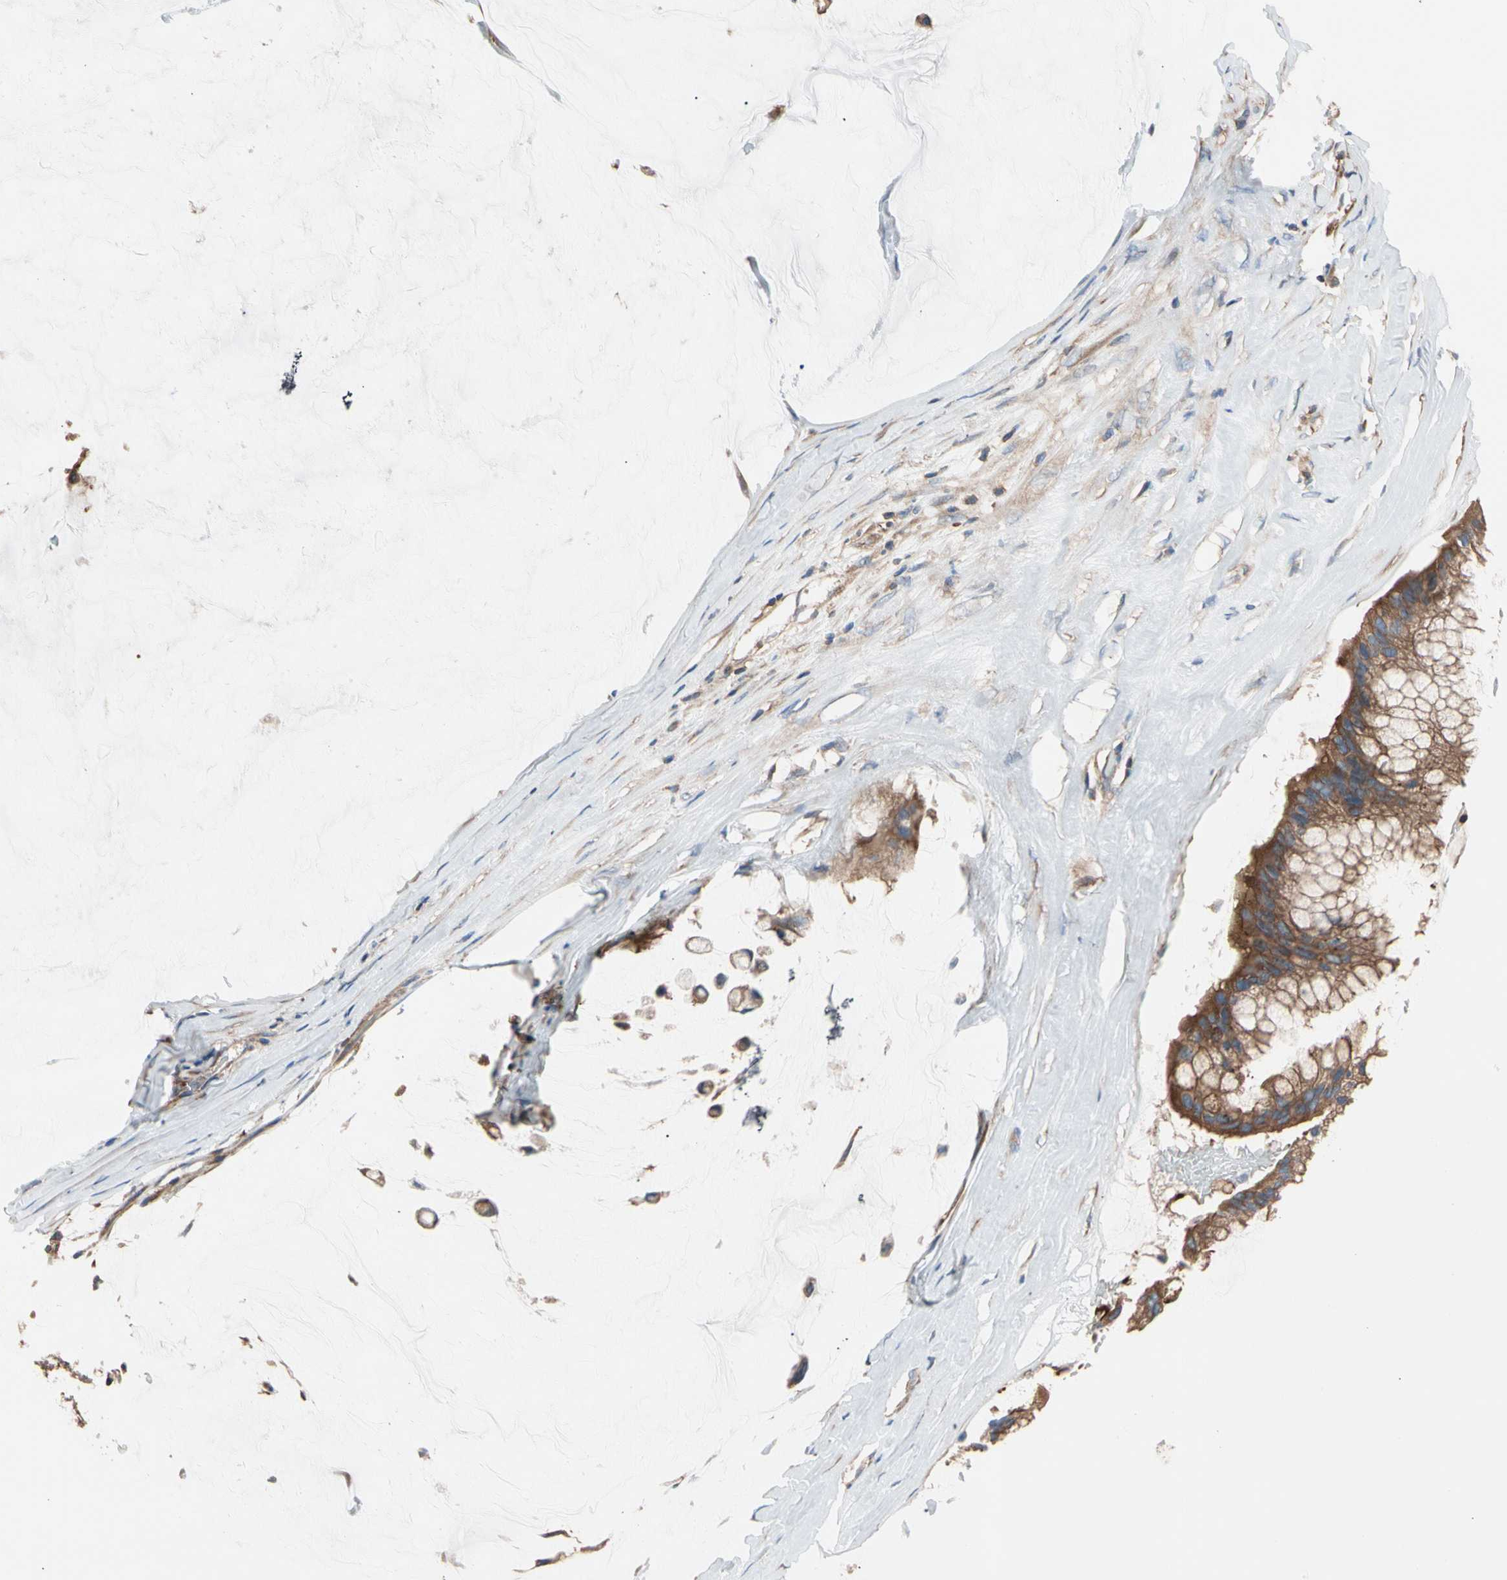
{"staining": {"intensity": "moderate", "quantity": ">75%", "location": "cytoplasmic/membranous"}, "tissue": "ovarian cancer", "cell_type": "Tumor cells", "image_type": "cancer", "snomed": [{"axis": "morphology", "description": "Cystadenocarcinoma, mucinous, NOS"}, {"axis": "topography", "description": "Ovary"}], "caption": "This photomicrograph reveals ovarian cancer stained with immunohistochemistry (IHC) to label a protein in brown. The cytoplasmic/membranous of tumor cells show moderate positivity for the protein. Nuclei are counter-stained blue.", "gene": "ROCK1", "patient": {"sex": "female", "age": 39}}